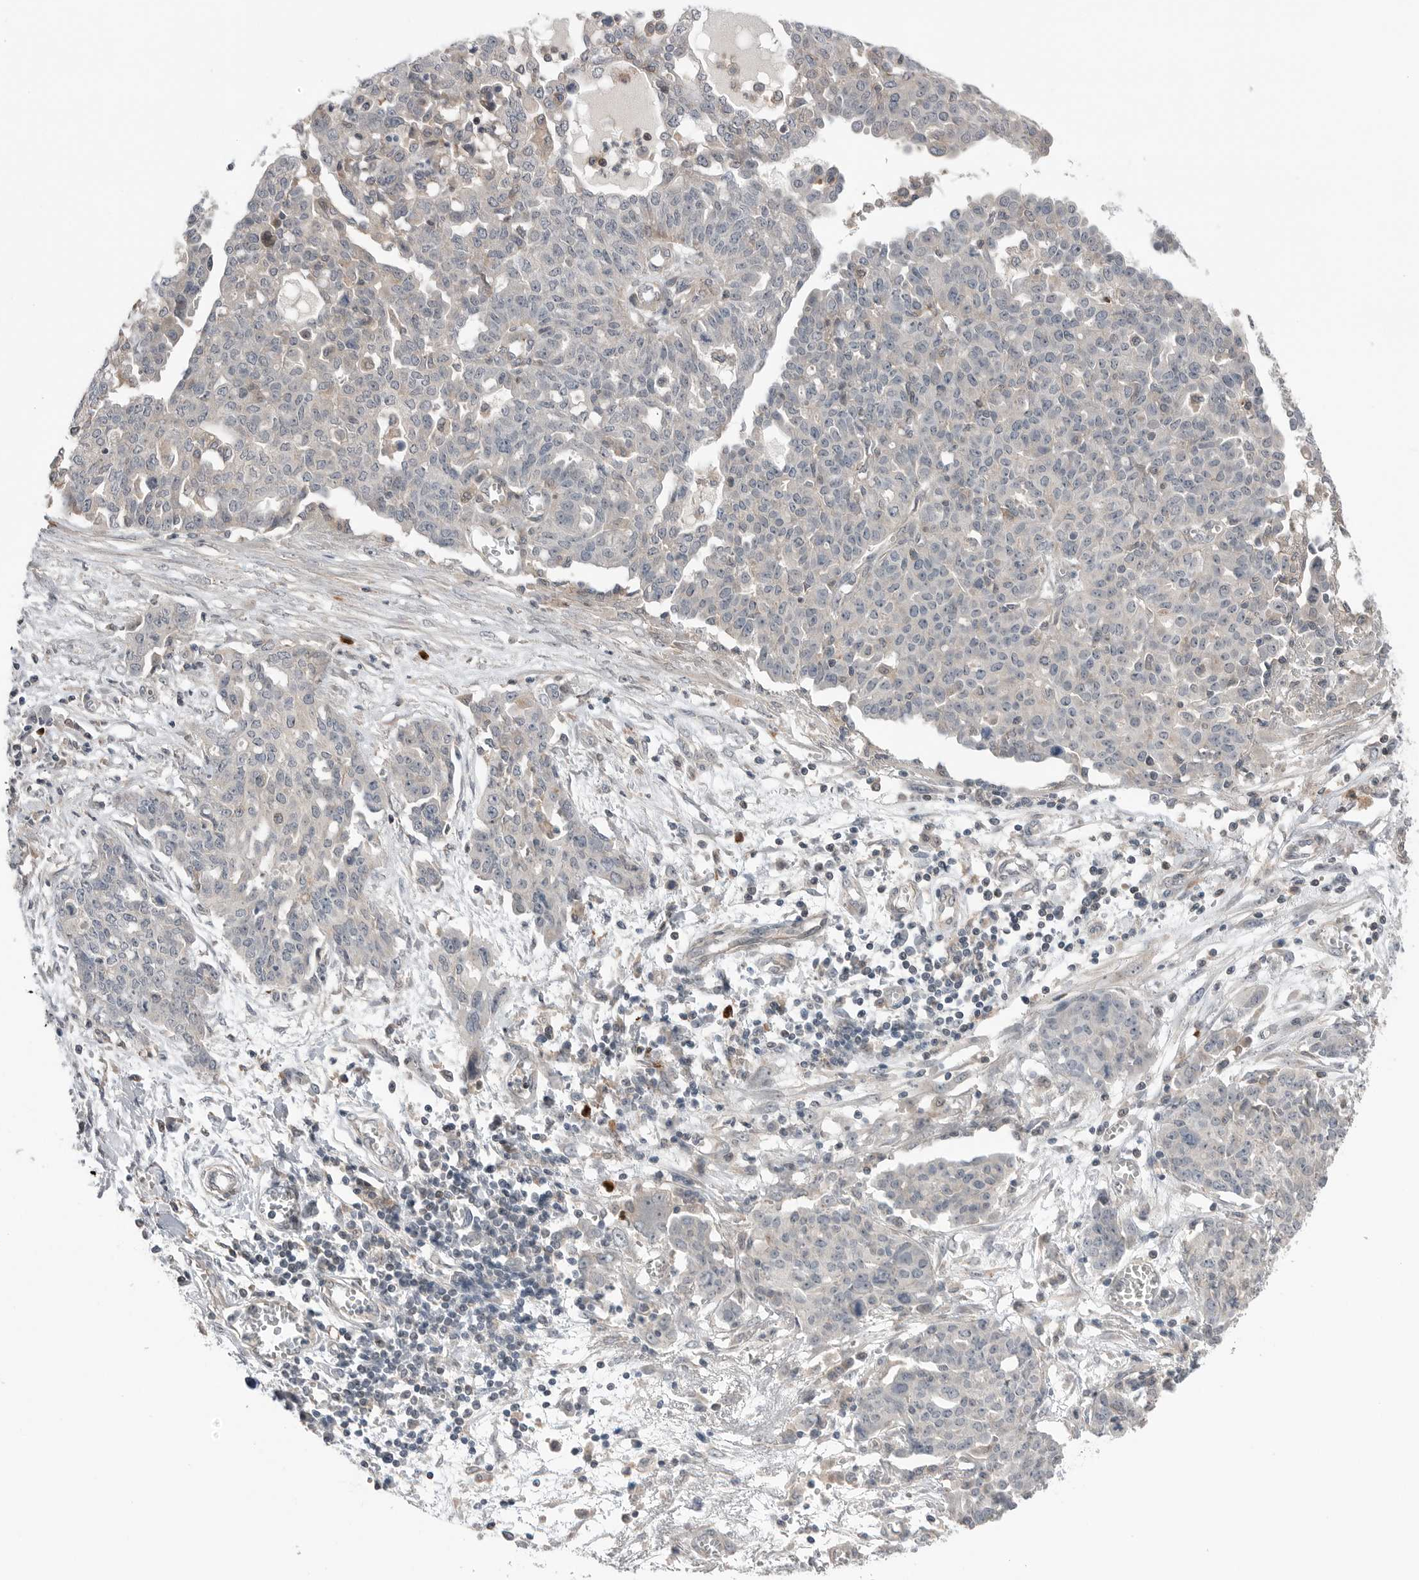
{"staining": {"intensity": "negative", "quantity": "none", "location": "none"}, "tissue": "ovarian cancer", "cell_type": "Tumor cells", "image_type": "cancer", "snomed": [{"axis": "morphology", "description": "Cystadenocarcinoma, serous, NOS"}, {"axis": "topography", "description": "Soft tissue"}, {"axis": "topography", "description": "Ovary"}], "caption": "A high-resolution photomicrograph shows immunohistochemistry staining of ovarian cancer (serous cystadenocarcinoma), which demonstrates no significant positivity in tumor cells. The staining is performed using DAB (3,3'-diaminobenzidine) brown chromogen with nuclei counter-stained in using hematoxylin.", "gene": "PEAK1", "patient": {"sex": "female", "age": 57}}